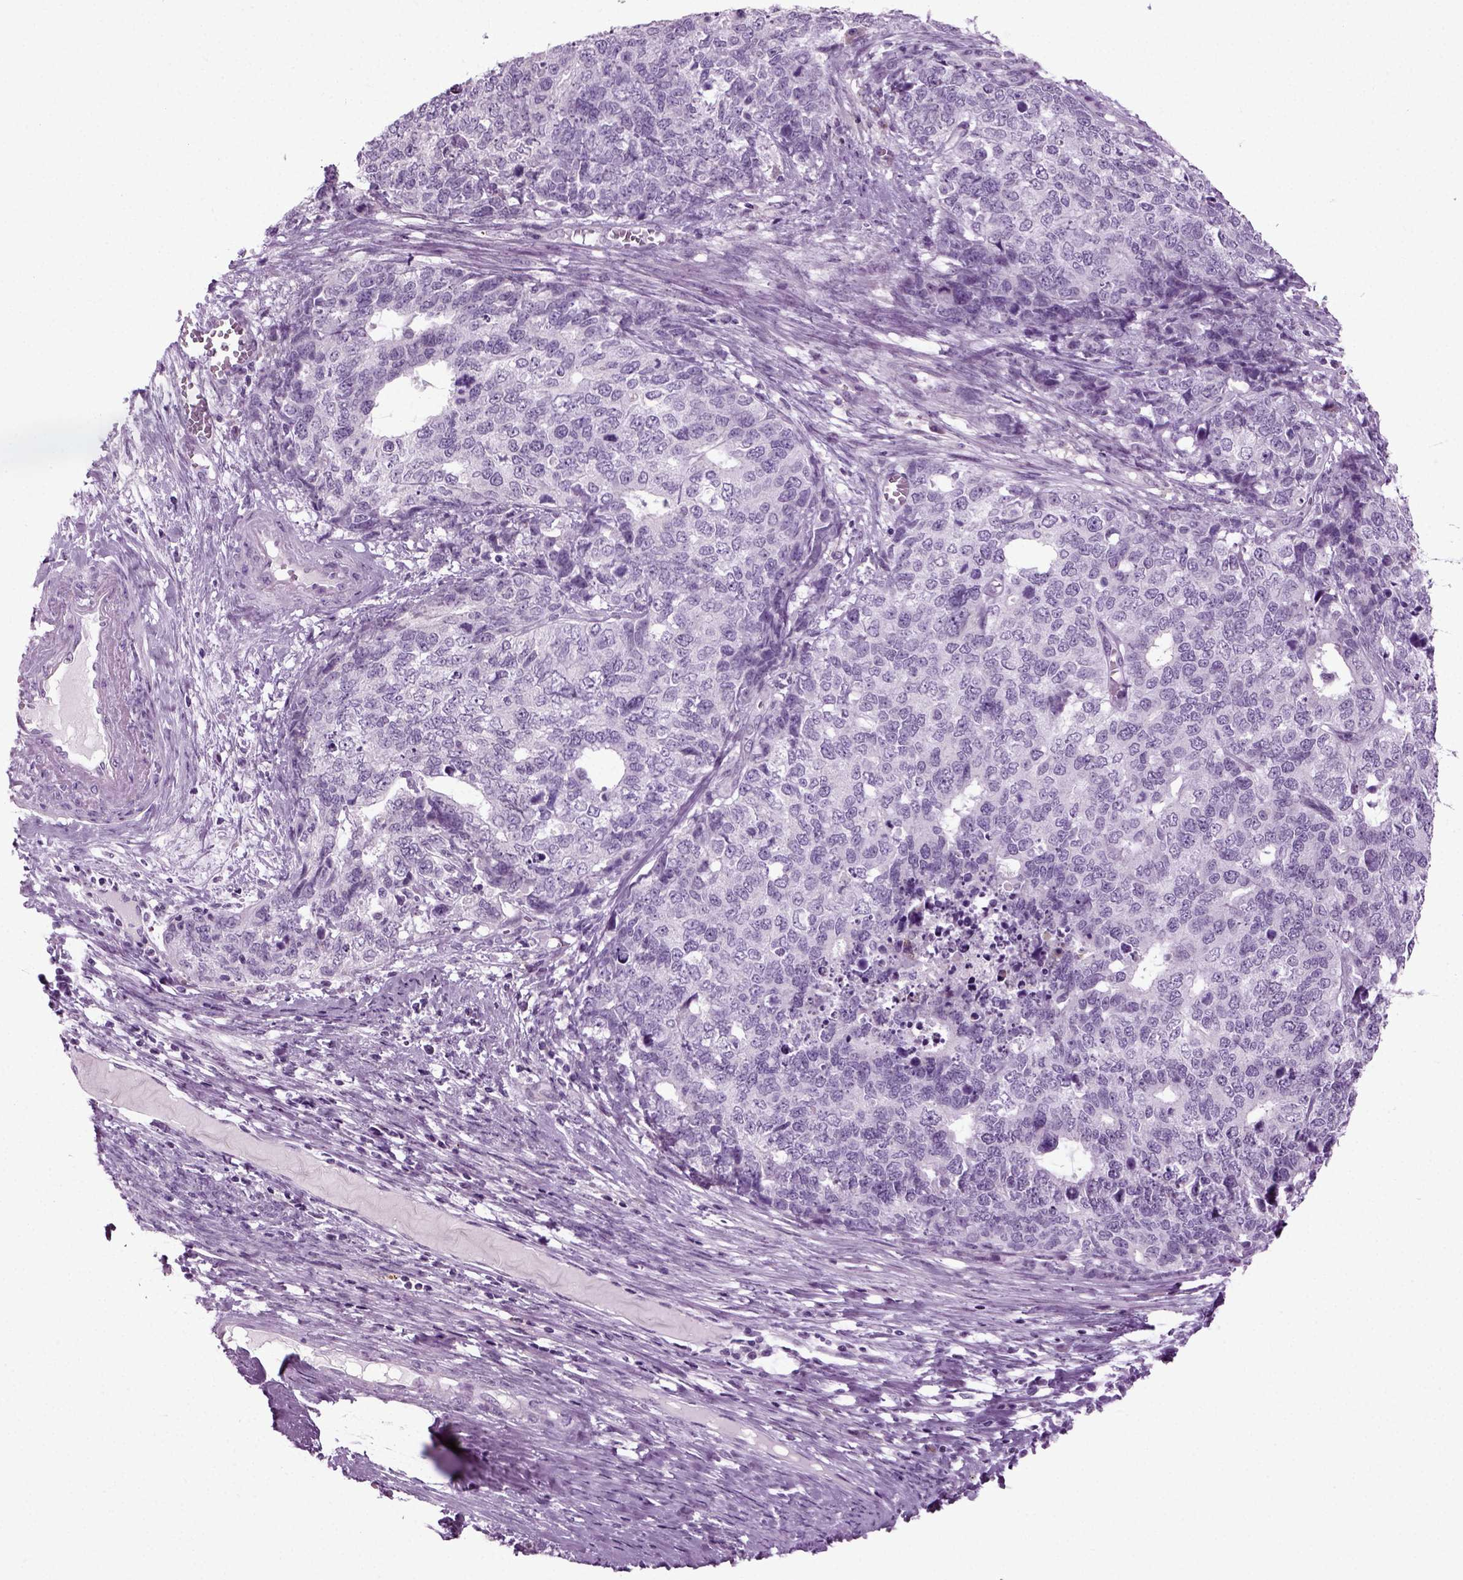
{"staining": {"intensity": "negative", "quantity": "none", "location": "none"}, "tissue": "cervical cancer", "cell_type": "Tumor cells", "image_type": "cancer", "snomed": [{"axis": "morphology", "description": "Squamous cell carcinoma, NOS"}, {"axis": "topography", "description": "Cervix"}], "caption": "Tumor cells show no significant staining in cervical cancer (squamous cell carcinoma).", "gene": "PRLH", "patient": {"sex": "female", "age": 63}}